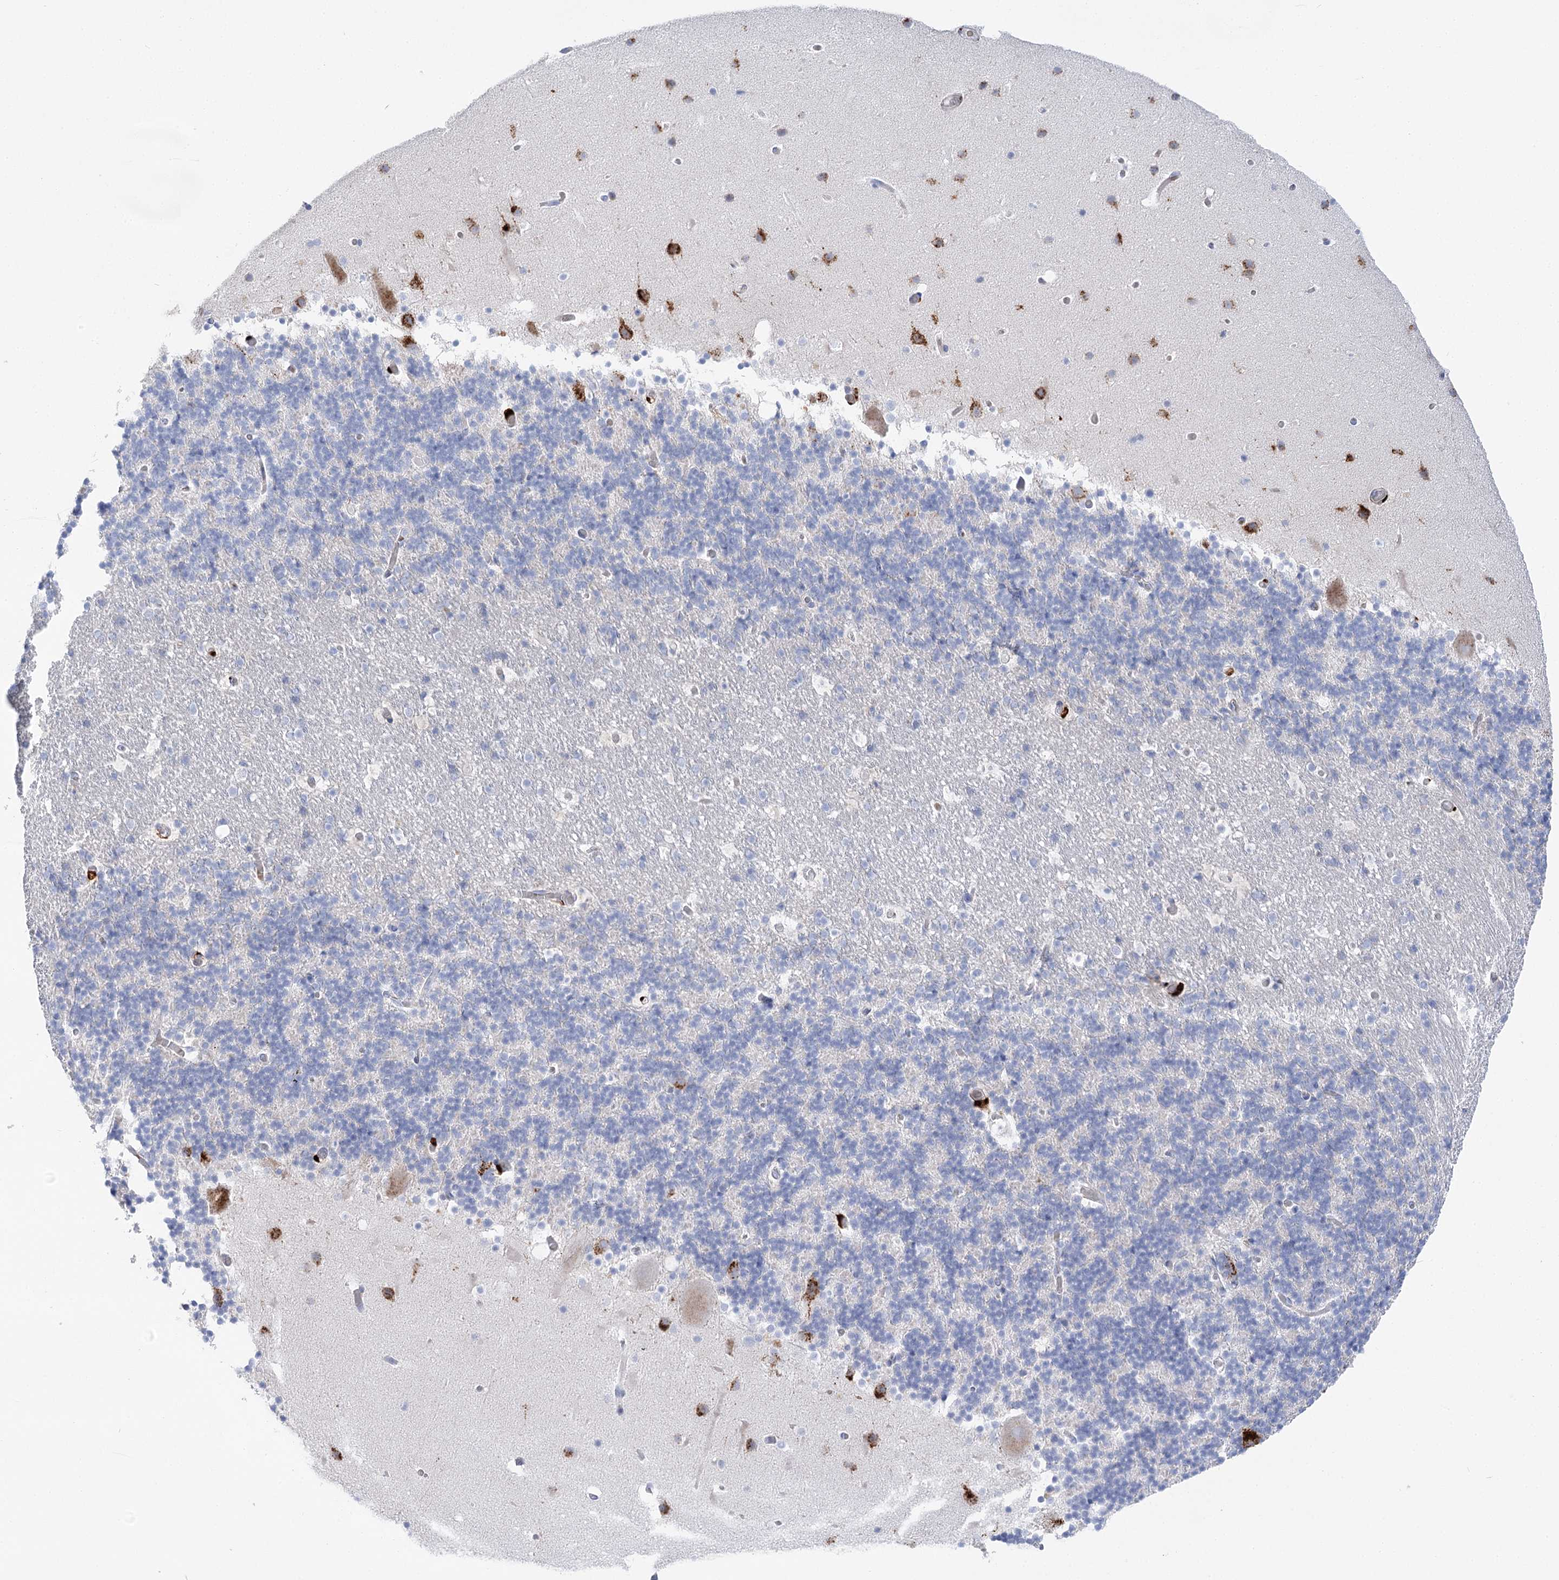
{"staining": {"intensity": "negative", "quantity": "none", "location": "none"}, "tissue": "cerebellum", "cell_type": "Cells in granular layer", "image_type": "normal", "snomed": [{"axis": "morphology", "description": "Normal tissue, NOS"}, {"axis": "topography", "description": "Cerebellum"}], "caption": "Cells in granular layer show no significant protein expression in unremarkable cerebellum. (Brightfield microscopy of DAB (3,3'-diaminobenzidine) IHC at high magnification).", "gene": "SIAE", "patient": {"sex": "male", "age": 57}}